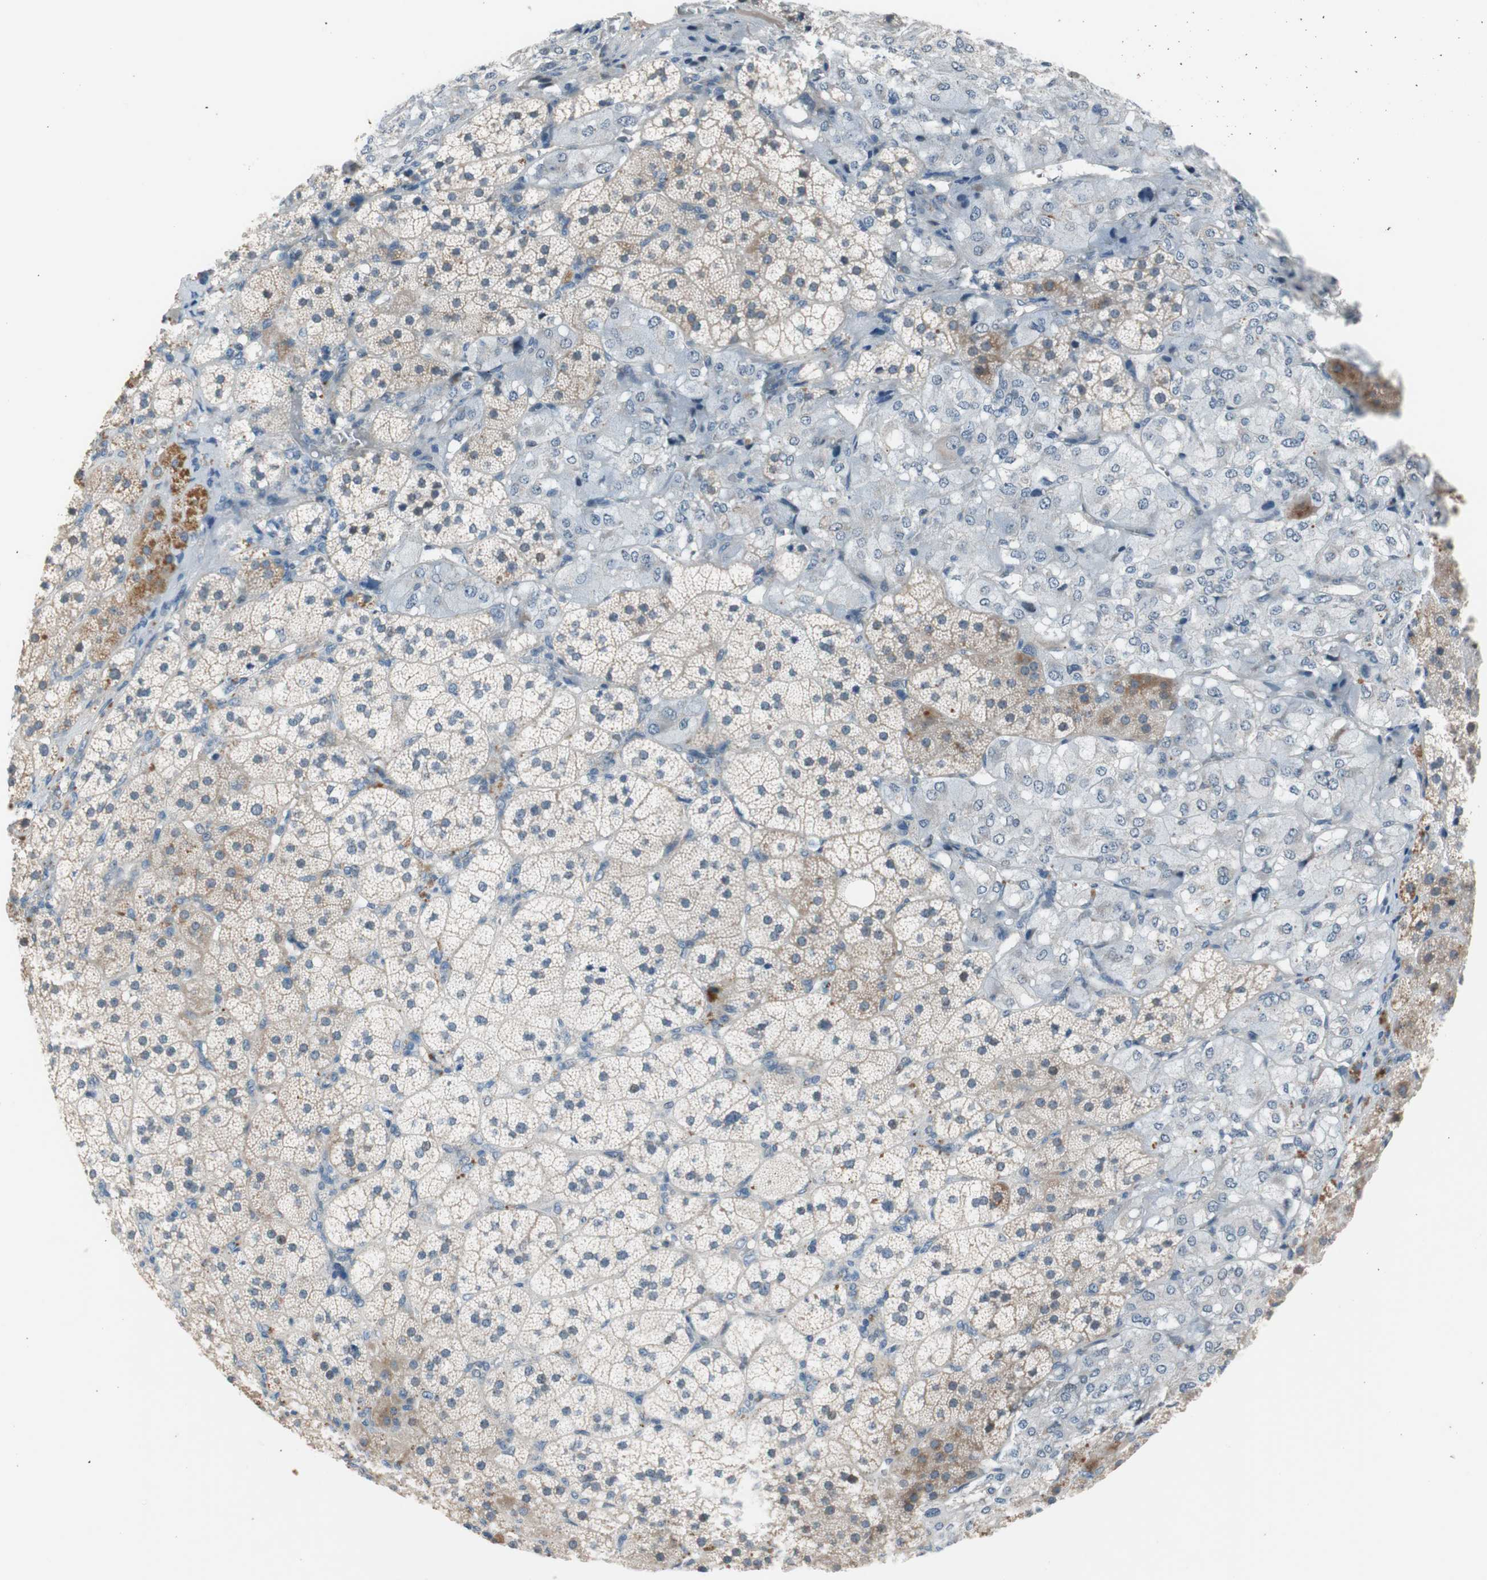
{"staining": {"intensity": "weak", "quantity": "<25%", "location": "cytoplasmic/membranous"}, "tissue": "adrenal gland", "cell_type": "Glandular cells", "image_type": "normal", "snomed": [{"axis": "morphology", "description": "Normal tissue, NOS"}, {"axis": "topography", "description": "Adrenal gland"}], "caption": "DAB immunohistochemical staining of unremarkable human adrenal gland reveals no significant expression in glandular cells. (DAB IHC, high magnification).", "gene": "PDZK1", "patient": {"sex": "female", "age": 44}}